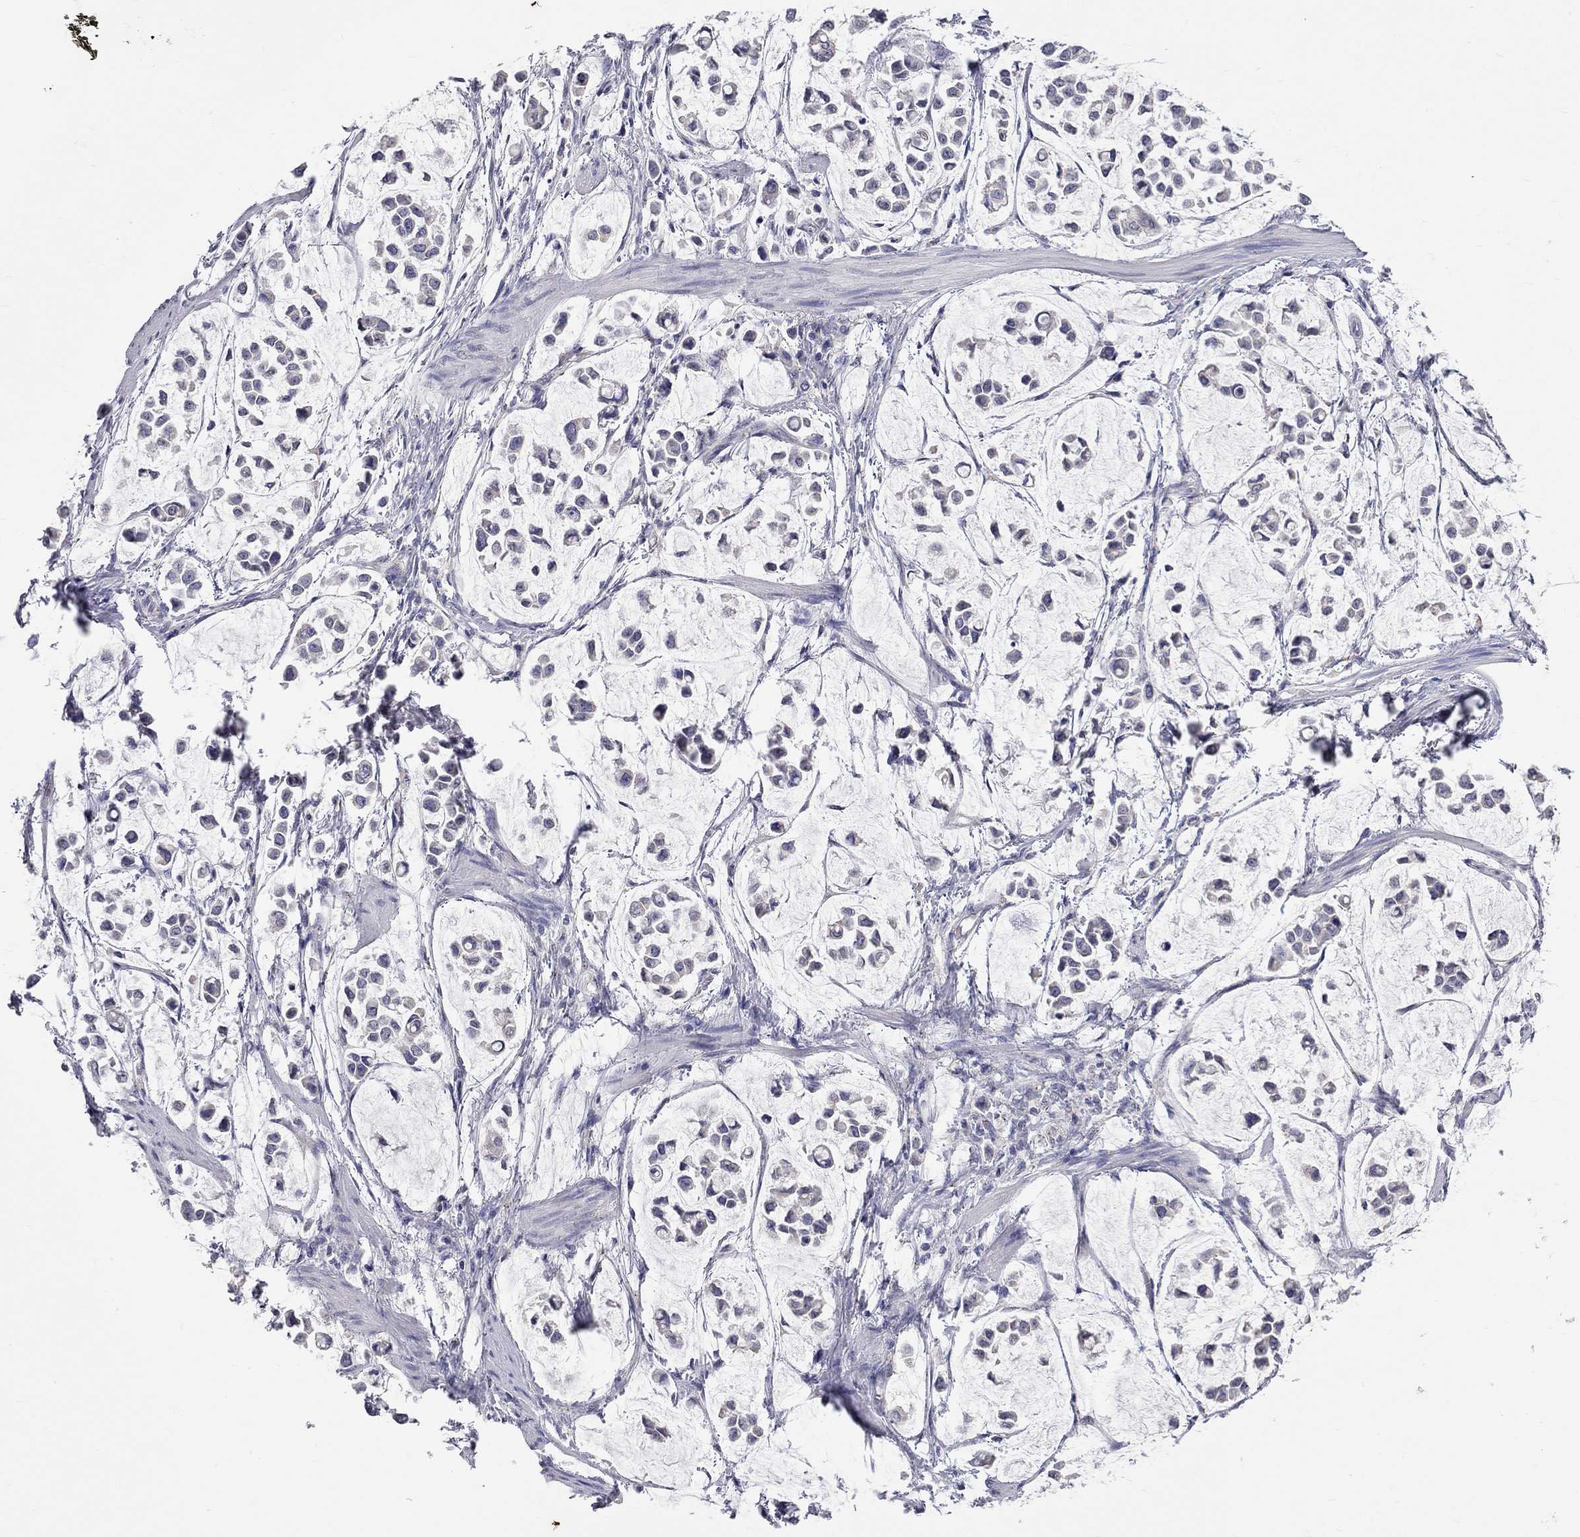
{"staining": {"intensity": "negative", "quantity": "none", "location": "none"}, "tissue": "stomach cancer", "cell_type": "Tumor cells", "image_type": "cancer", "snomed": [{"axis": "morphology", "description": "Adenocarcinoma, NOS"}, {"axis": "topography", "description": "Stomach"}], "caption": "Immunohistochemical staining of human stomach cancer shows no significant expression in tumor cells.", "gene": "OPRK1", "patient": {"sex": "male", "age": 82}}